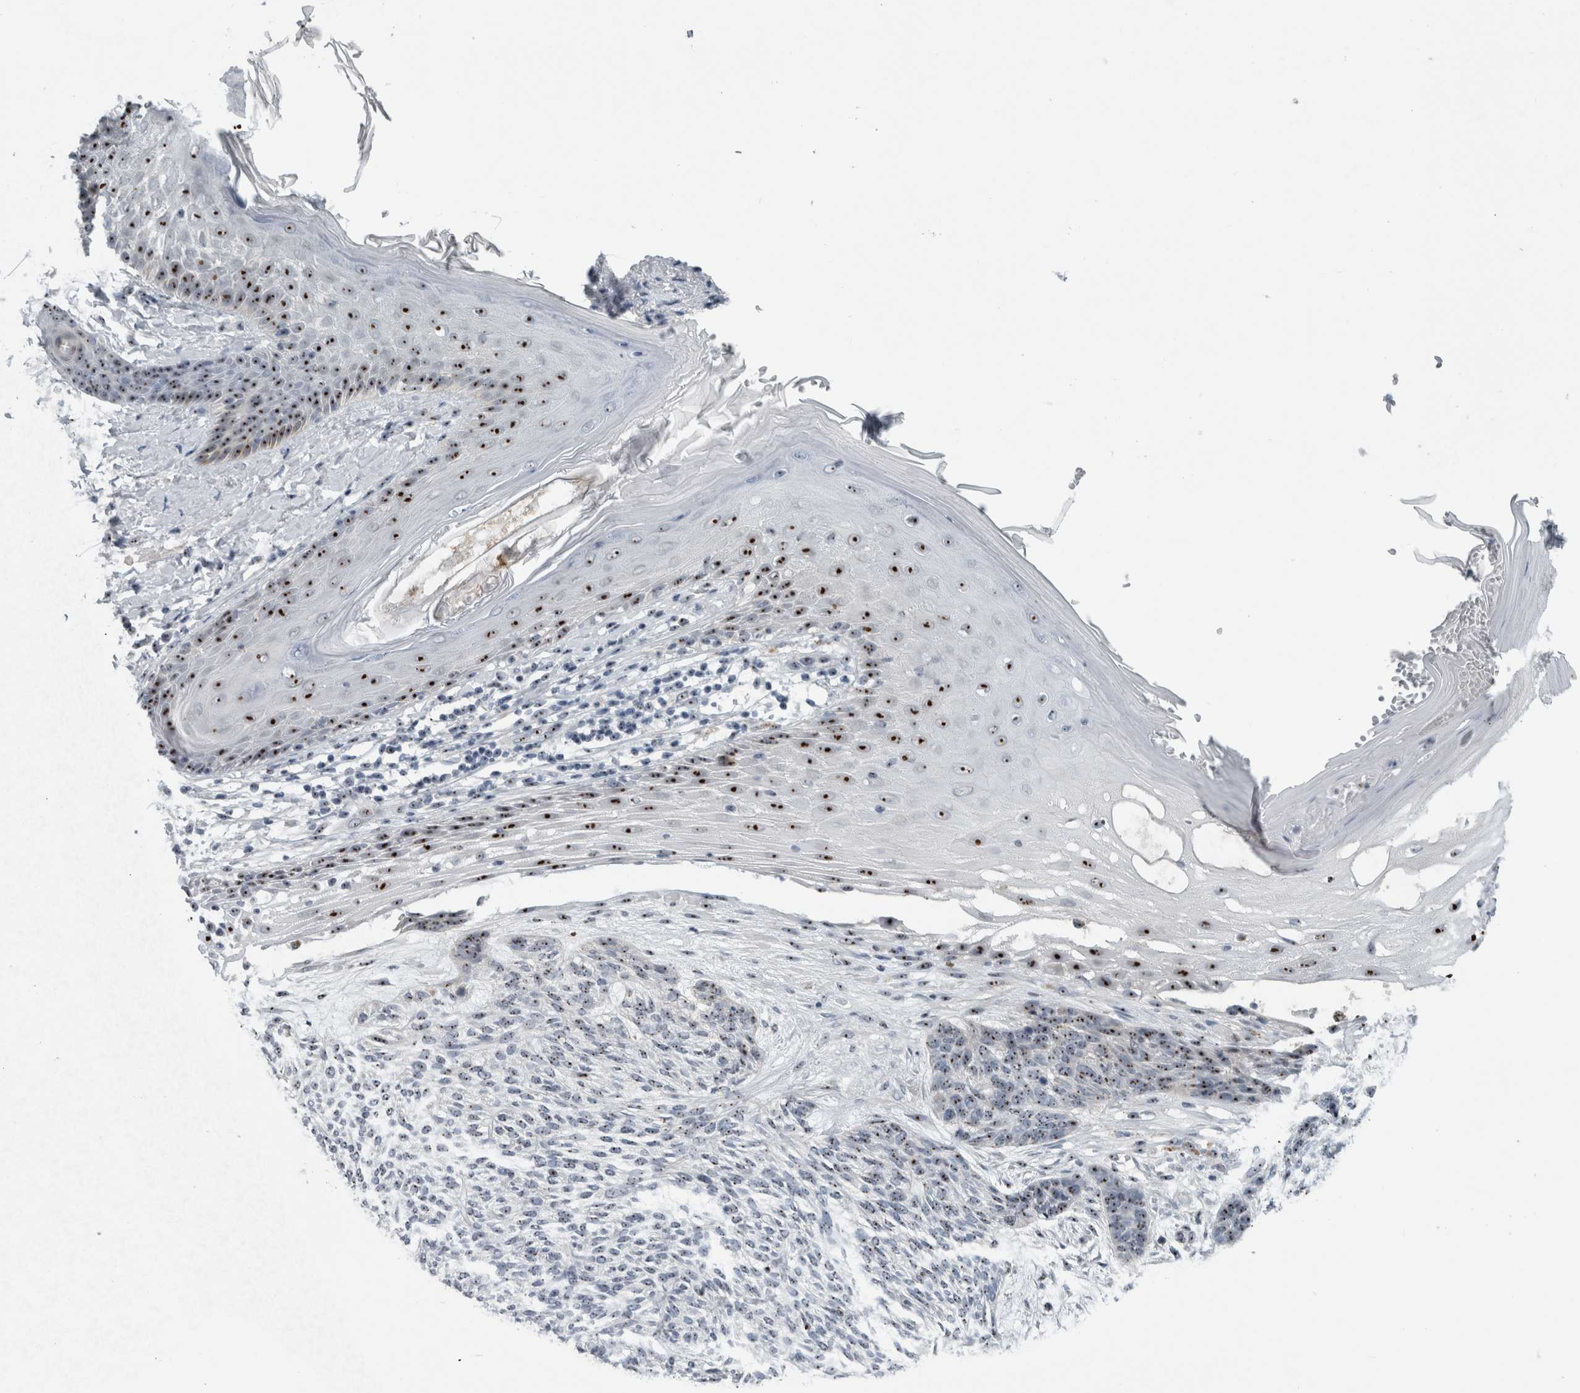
{"staining": {"intensity": "weak", "quantity": "25%-75%", "location": "nuclear"}, "tissue": "skin cancer", "cell_type": "Tumor cells", "image_type": "cancer", "snomed": [{"axis": "morphology", "description": "Basal cell carcinoma"}, {"axis": "topography", "description": "Skin"}], "caption": "Protein analysis of skin cancer (basal cell carcinoma) tissue reveals weak nuclear positivity in about 25%-75% of tumor cells.", "gene": "UTP6", "patient": {"sex": "male", "age": 55}}